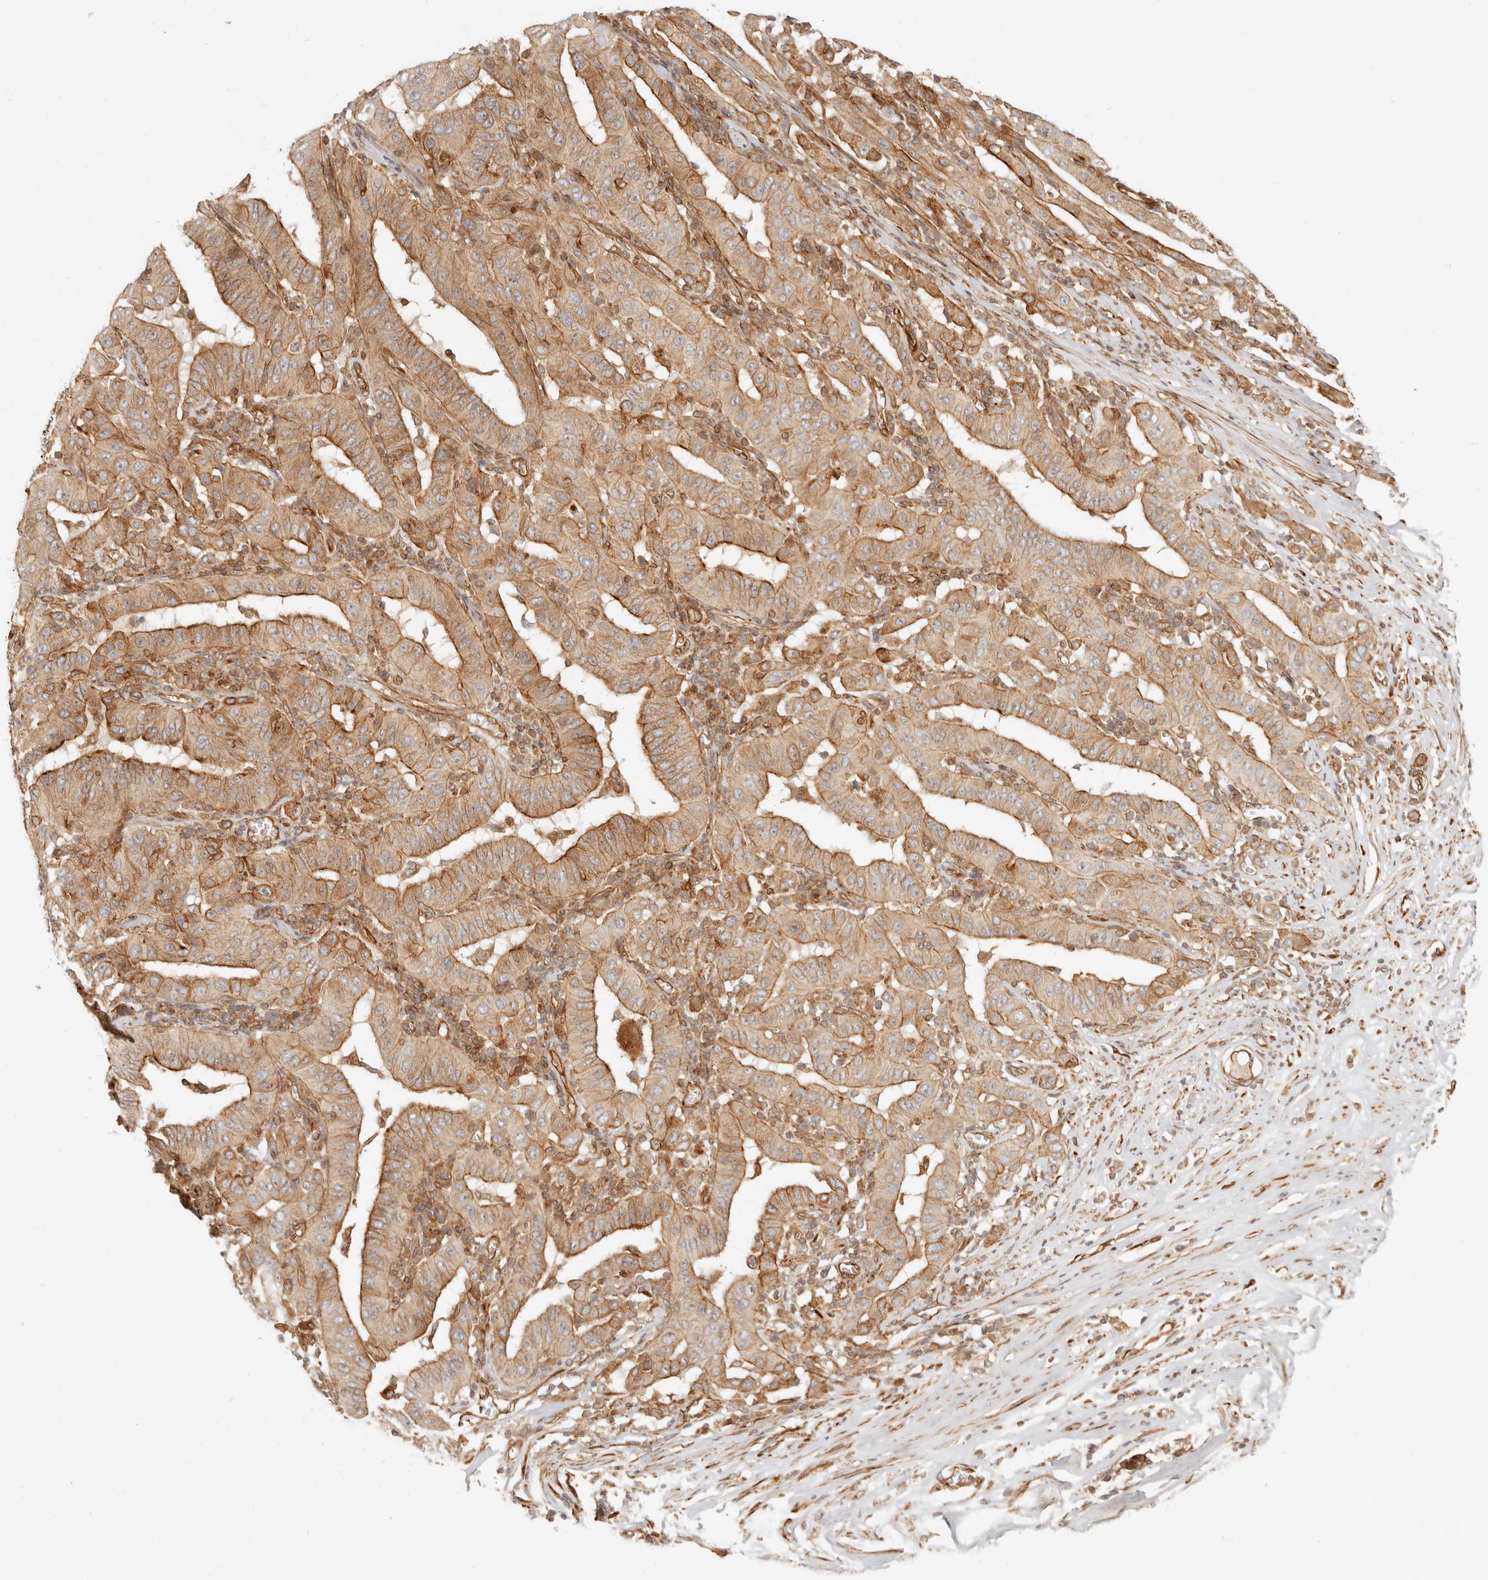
{"staining": {"intensity": "moderate", "quantity": ">75%", "location": "cytoplasmic/membranous"}, "tissue": "pancreatic cancer", "cell_type": "Tumor cells", "image_type": "cancer", "snomed": [{"axis": "morphology", "description": "Adenocarcinoma, NOS"}, {"axis": "topography", "description": "Pancreas"}], "caption": "Immunohistochemistry (IHC) (DAB) staining of adenocarcinoma (pancreatic) shows moderate cytoplasmic/membranous protein staining in approximately >75% of tumor cells.", "gene": "UFSP1", "patient": {"sex": "male", "age": 63}}